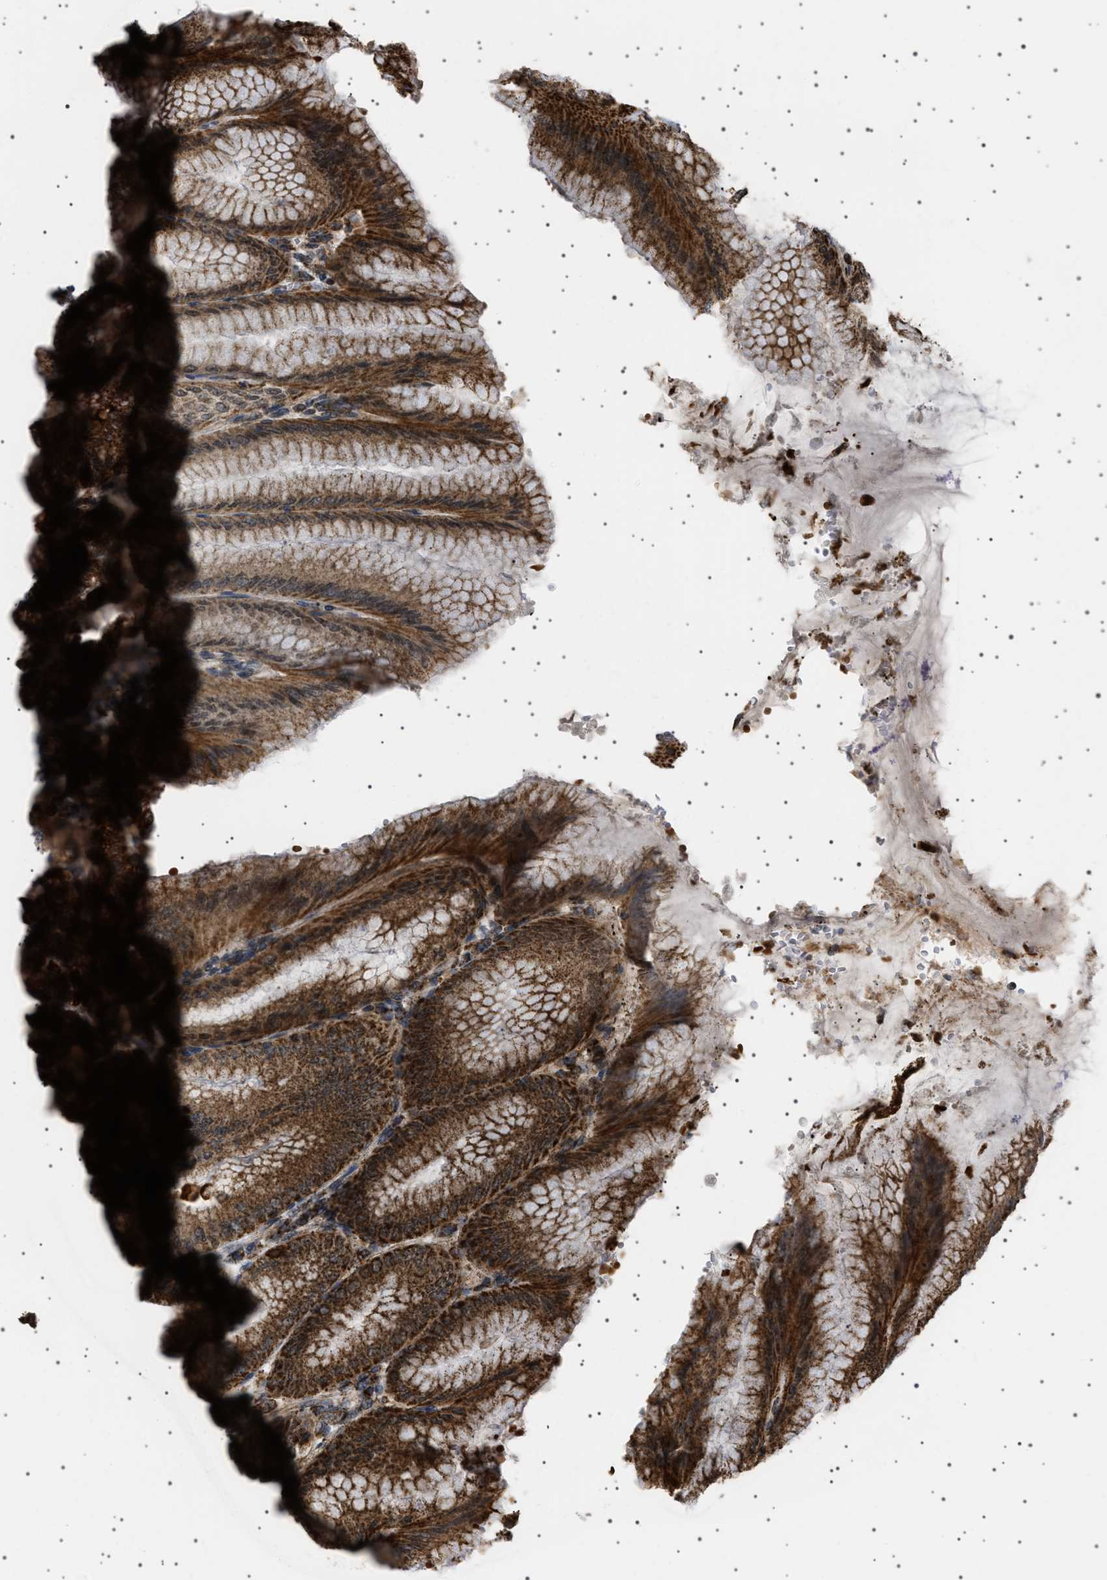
{"staining": {"intensity": "strong", "quantity": ">75%", "location": "cytoplasmic/membranous,nuclear"}, "tissue": "stomach", "cell_type": "Glandular cells", "image_type": "normal", "snomed": [{"axis": "morphology", "description": "Normal tissue, NOS"}, {"axis": "topography", "description": "Stomach, lower"}], "caption": "A high amount of strong cytoplasmic/membranous,nuclear expression is appreciated in approximately >75% of glandular cells in normal stomach.", "gene": "MELK", "patient": {"sex": "male", "age": 71}}